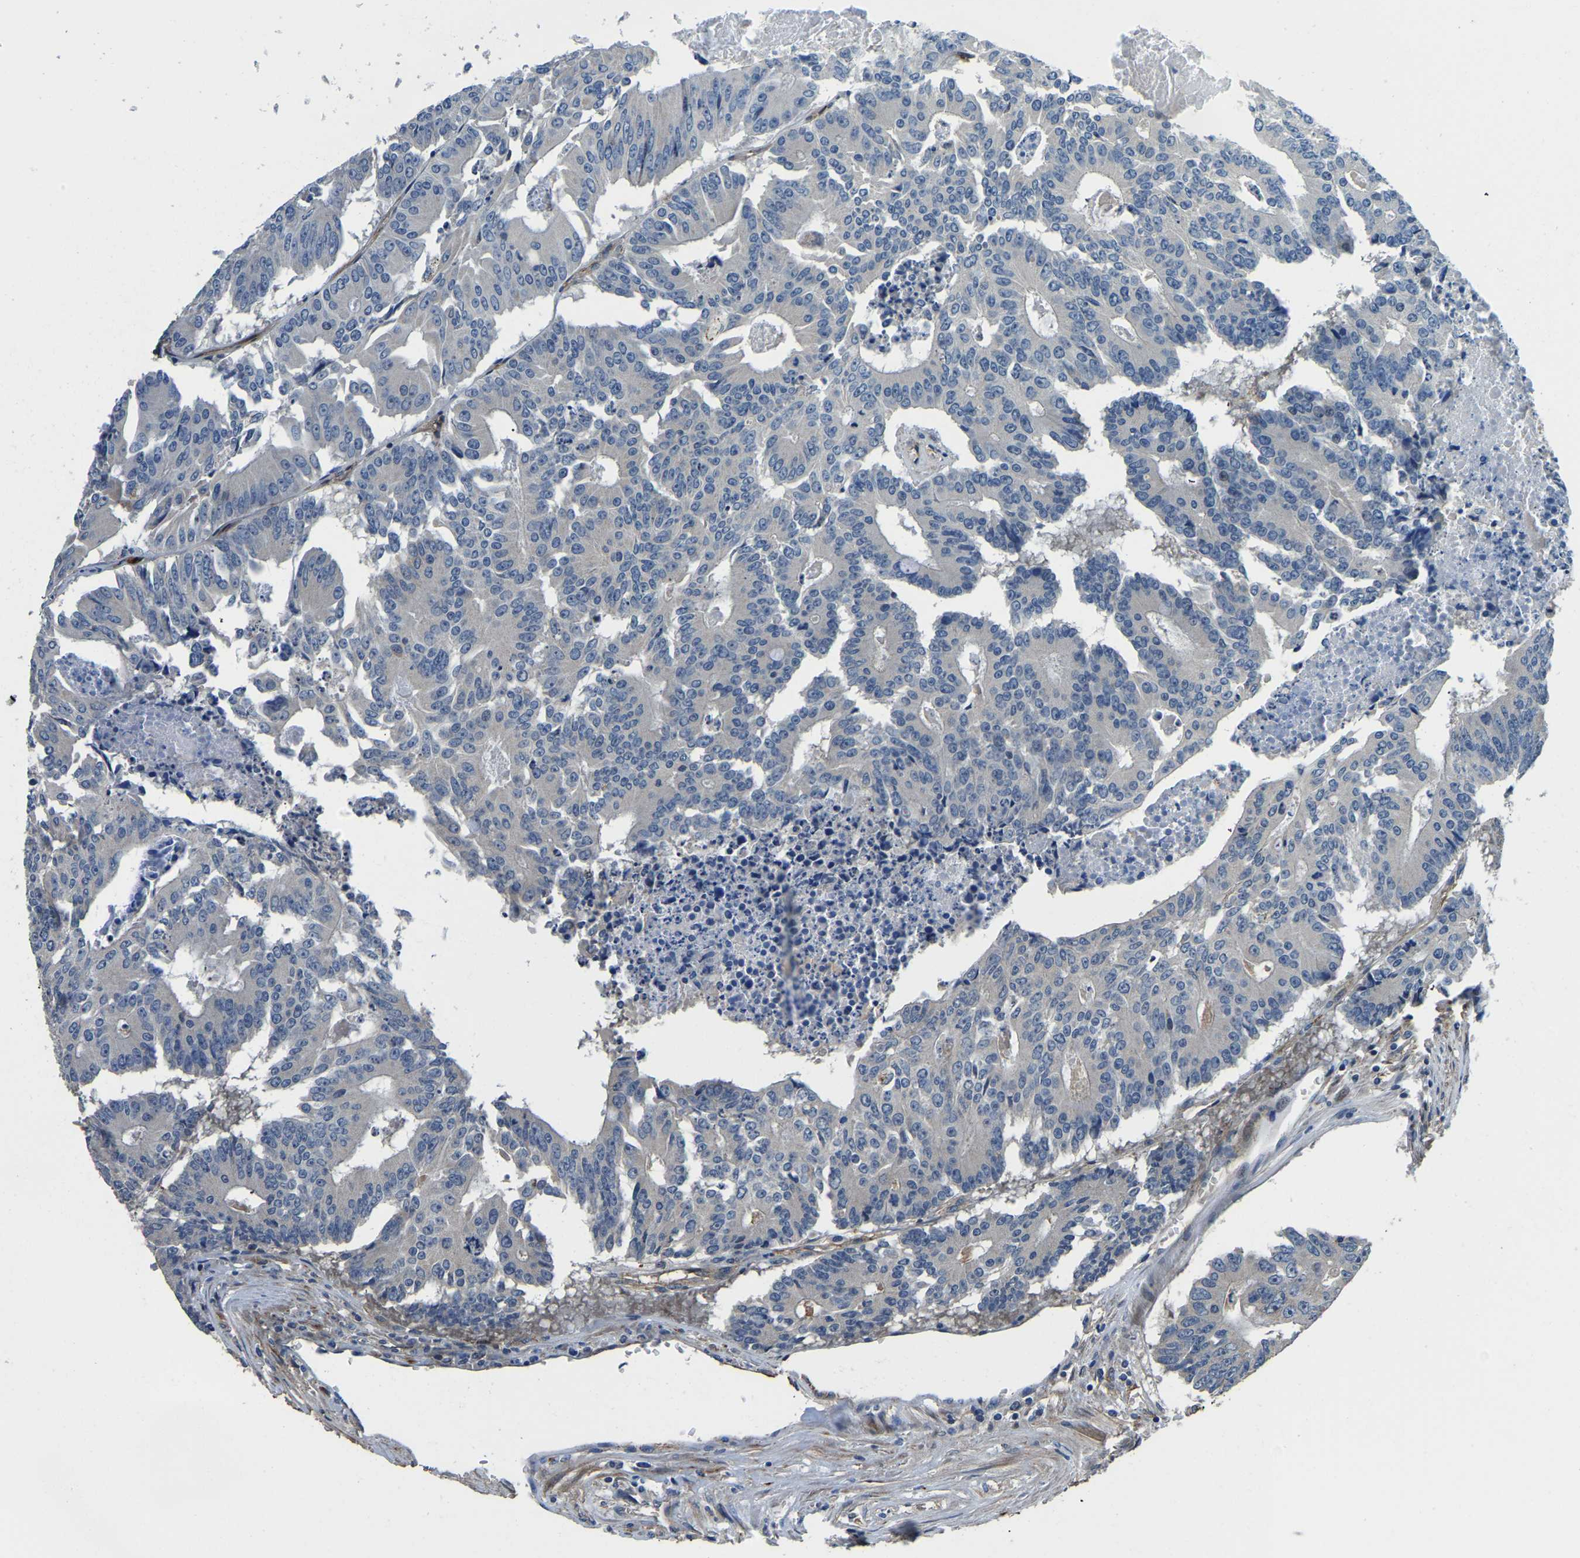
{"staining": {"intensity": "negative", "quantity": "none", "location": "none"}, "tissue": "colorectal cancer", "cell_type": "Tumor cells", "image_type": "cancer", "snomed": [{"axis": "morphology", "description": "Adenocarcinoma, NOS"}, {"axis": "topography", "description": "Colon"}], "caption": "A high-resolution micrograph shows immunohistochemistry staining of colorectal cancer (adenocarcinoma), which demonstrates no significant expression in tumor cells.", "gene": "RNF39", "patient": {"sex": "male", "age": 87}}